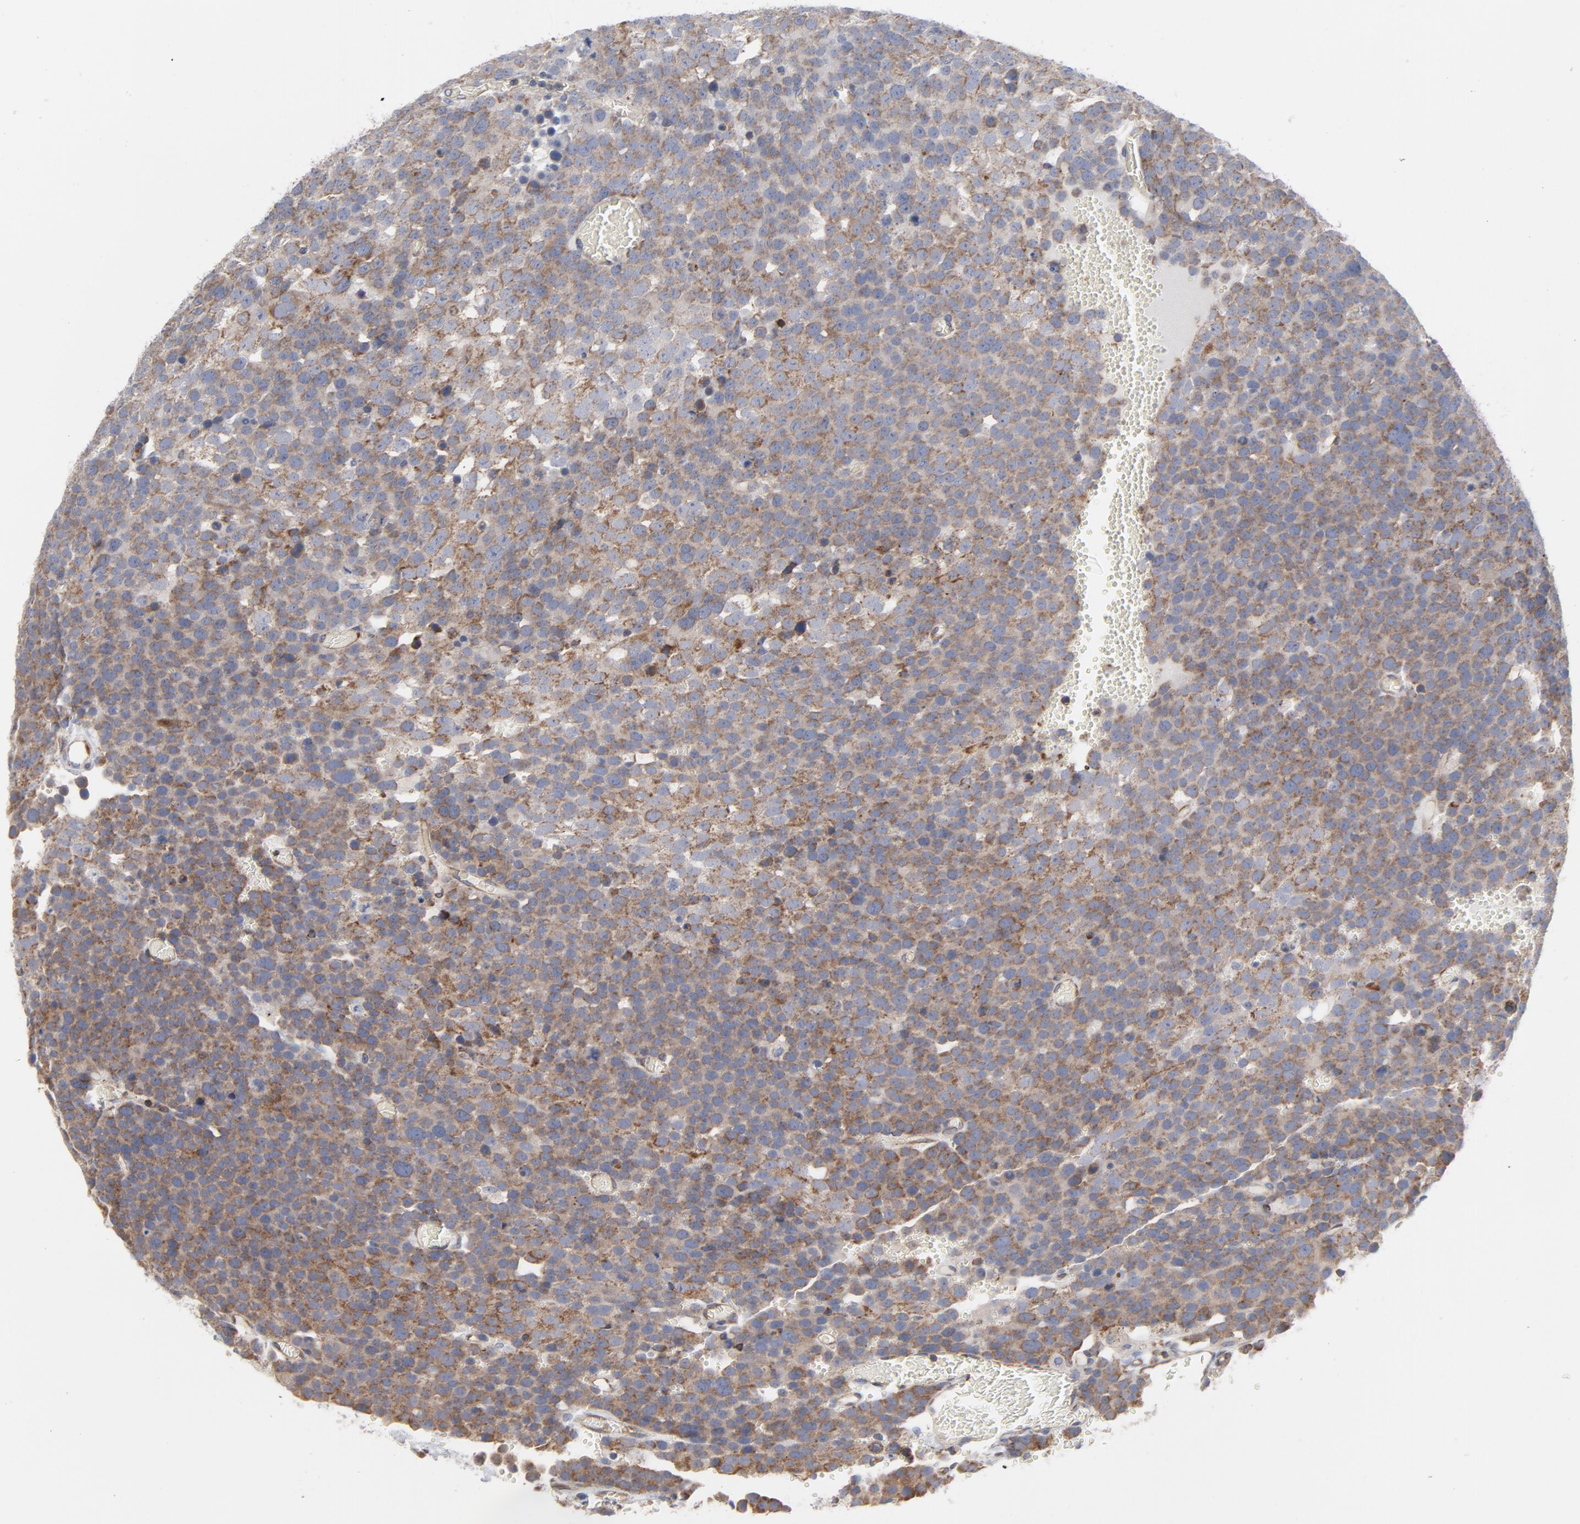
{"staining": {"intensity": "moderate", "quantity": ">75%", "location": "cytoplasmic/membranous"}, "tissue": "testis cancer", "cell_type": "Tumor cells", "image_type": "cancer", "snomed": [{"axis": "morphology", "description": "Seminoma, NOS"}, {"axis": "topography", "description": "Testis"}], "caption": "Protein expression by immunohistochemistry reveals moderate cytoplasmic/membranous staining in approximately >75% of tumor cells in testis cancer (seminoma).", "gene": "OXA1L", "patient": {"sex": "male", "age": 71}}